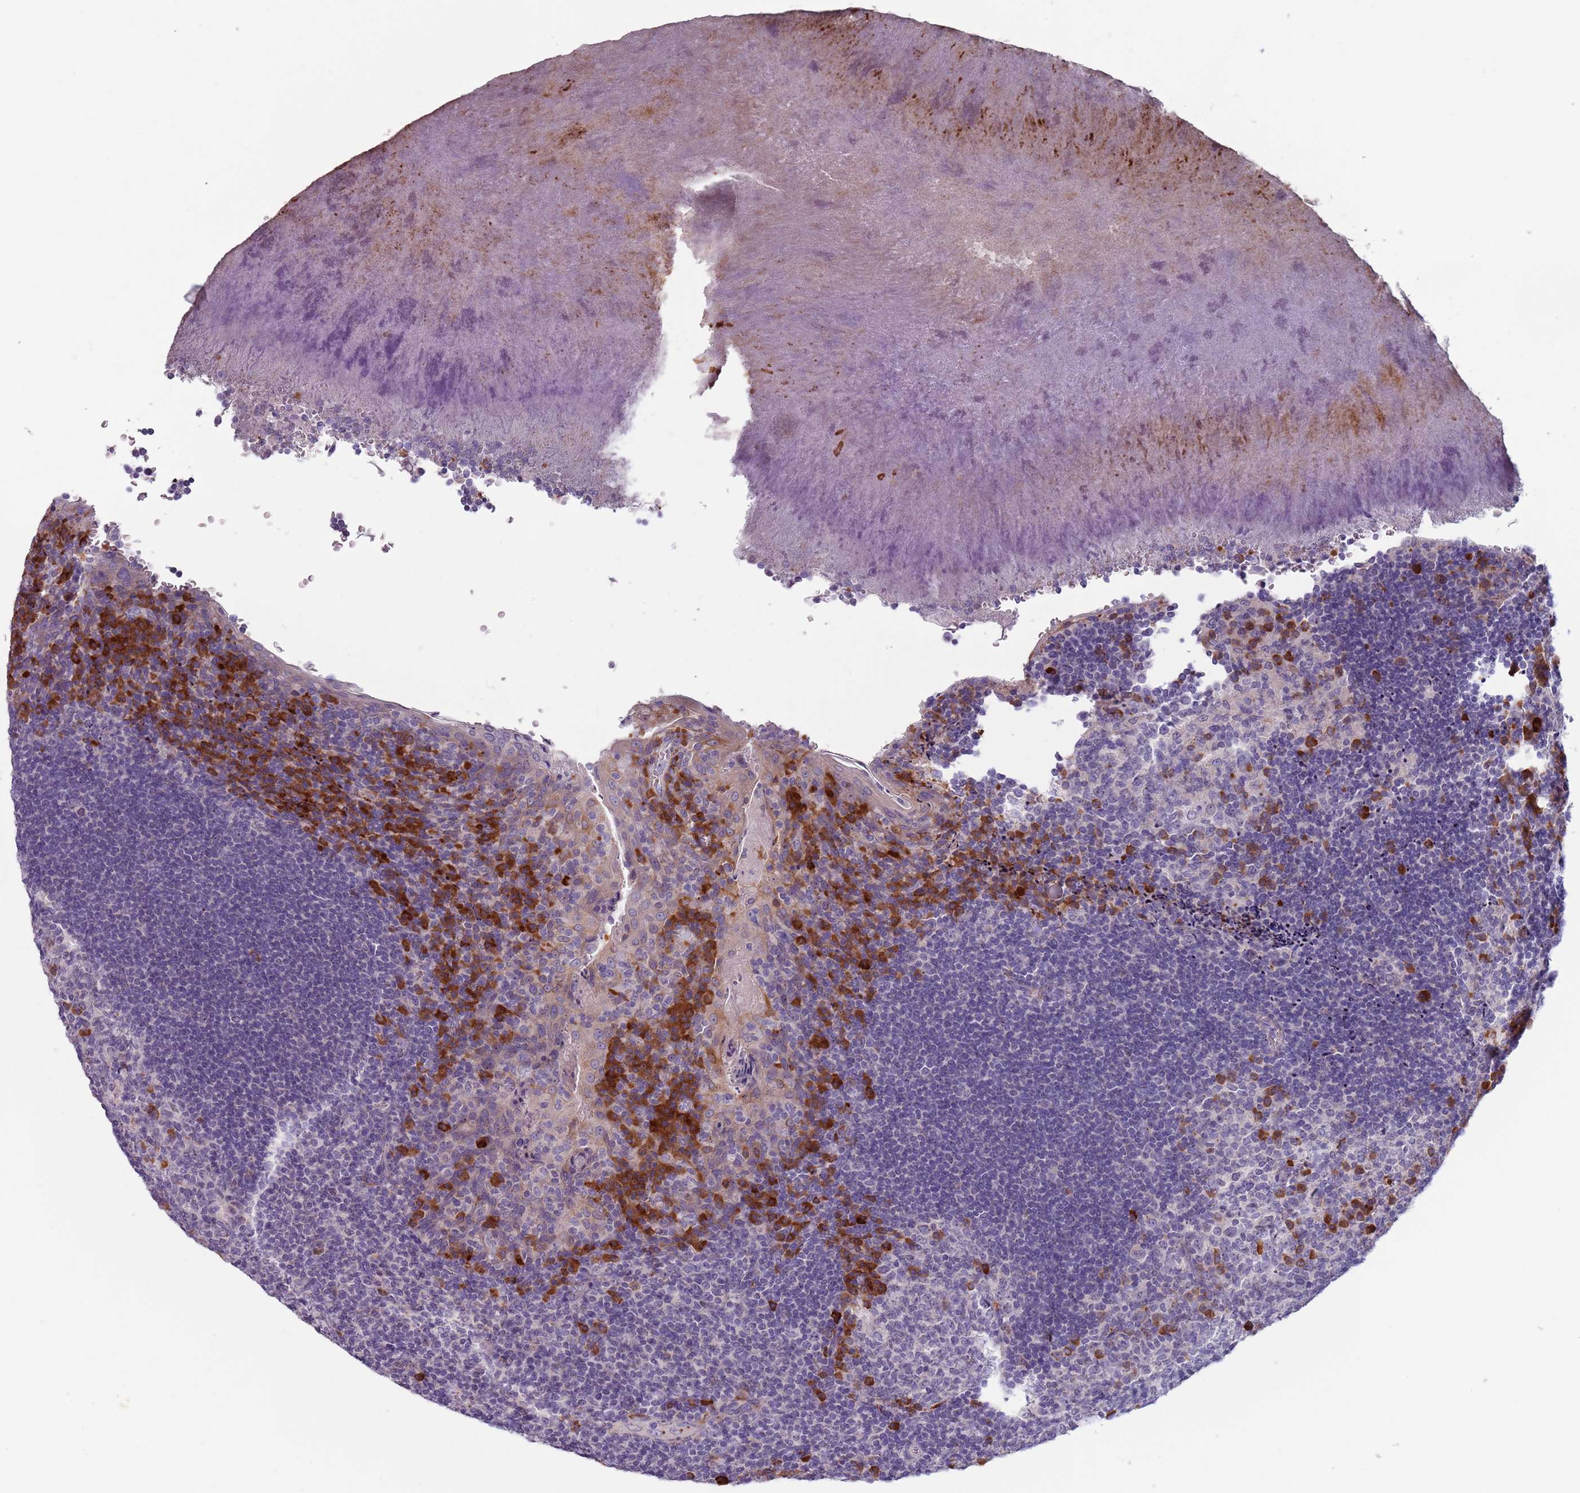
{"staining": {"intensity": "strong", "quantity": "<25%", "location": "cytoplasmic/membranous"}, "tissue": "tonsil", "cell_type": "Germinal center cells", "image_type": "normal", "snomed": [{"axis": "morphology", "description": "Normal tissue, NOS"}, {"axis": "topography", "description": "Tonsil"}], "caption": "A high-resolution histopathology image shows immunohistochemistry (IHC) staining of benign tonsil, which shows strong cytoplasmic/membranous positivity in about <25% of germinal center cells. (Brightfield microscopy of DAB IHC at high magnification).", "gene": "LTB", "patient": {"sex": "male", "age": 17}}